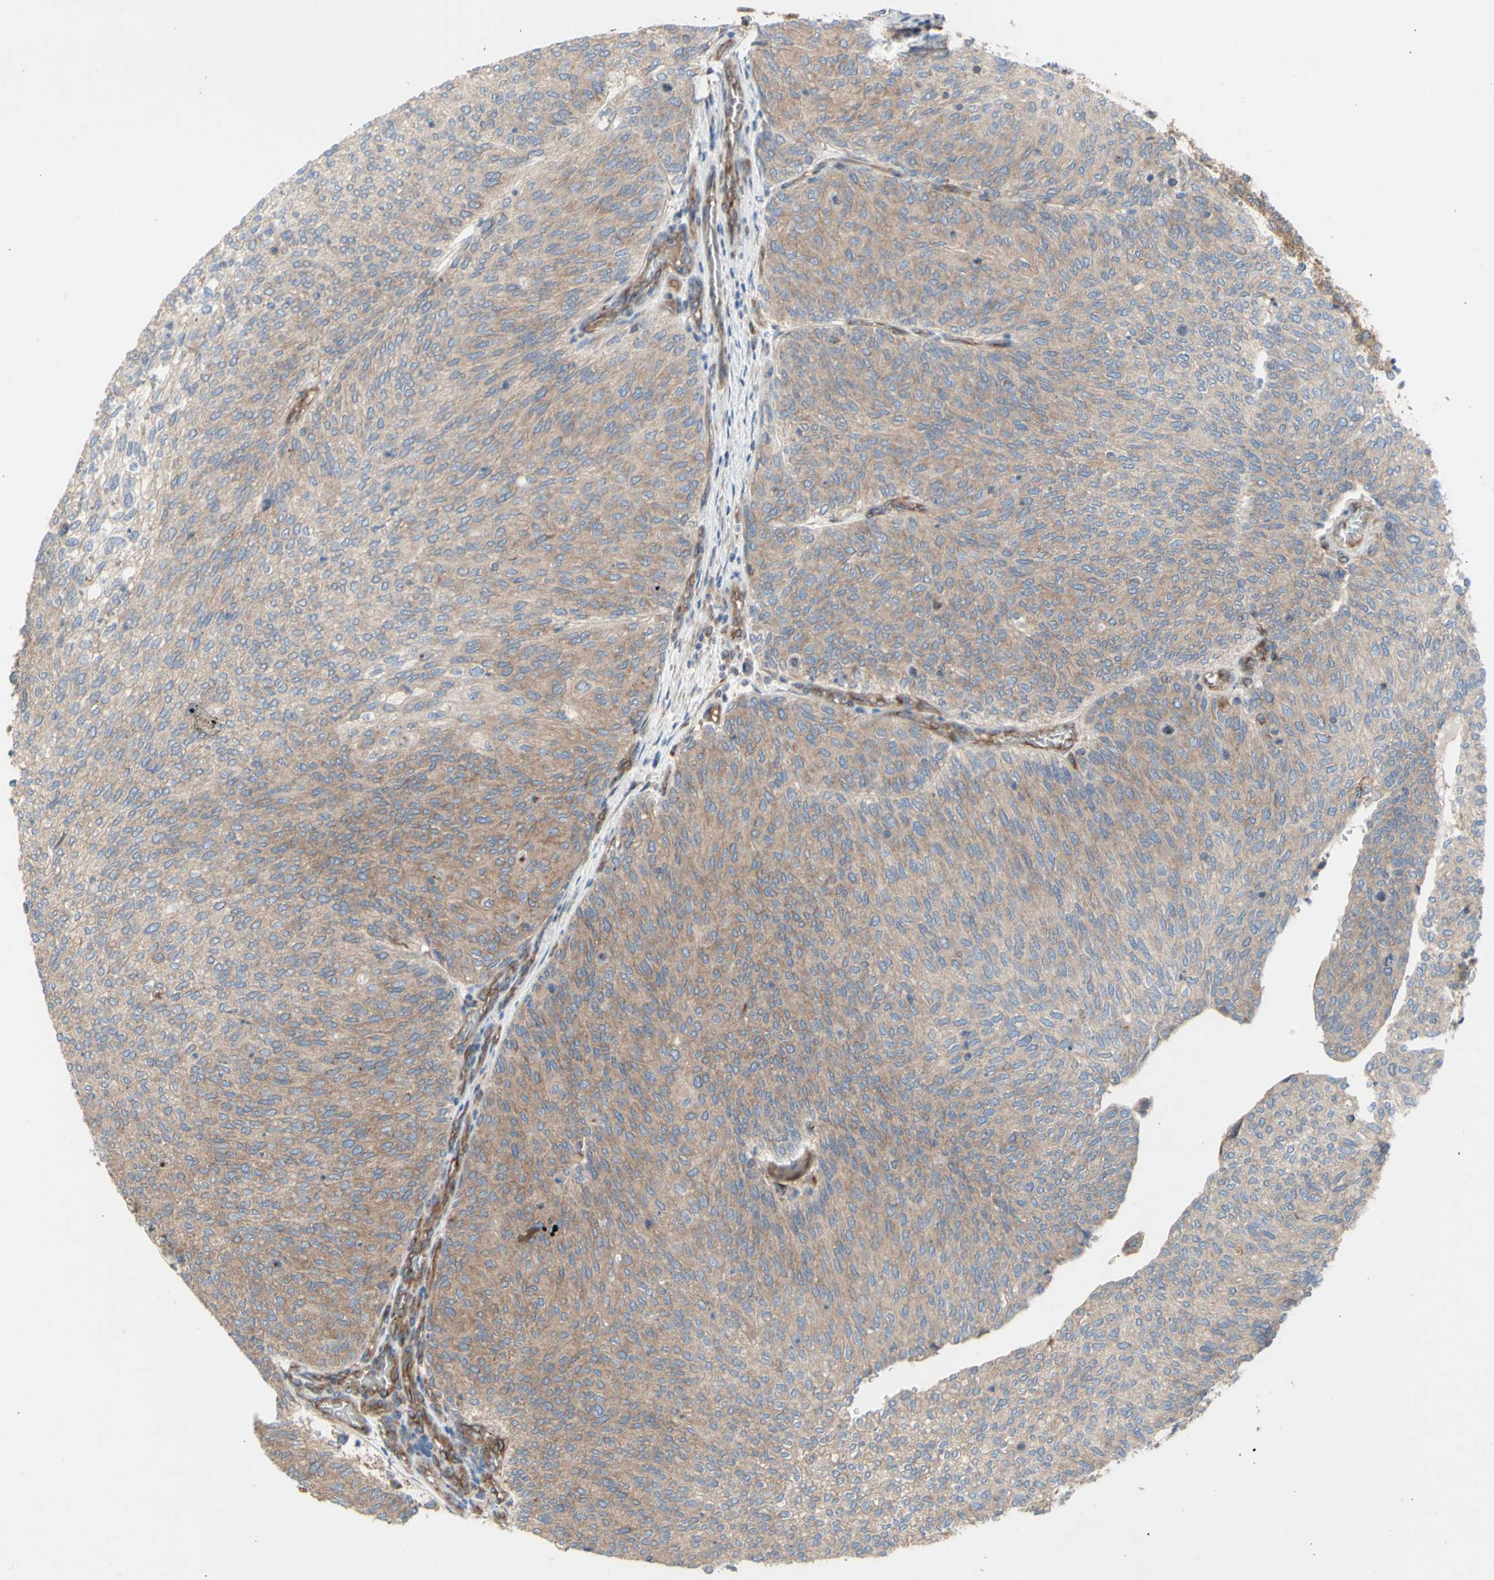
{"staining": {"intensity": "weak", "quantity": ">75%", "location": "cytoplasmic/membranous"}, "tissue": "urothelial cancer", "cell_type": "Tumor cells", "image_type": "cancer", "snomed": [{"axis": "morphology", "description": "Urothelial carcinoma, Low grade"}, {"axis": "topography", "description": "Urinary bladder"}], "caption": "The photomicrograph reveals staining of low-grade urothelial carcinoma, revealing weak cytoplasmic/membranous protein staining (brown color) within tumor cells.", "gene": "KLC1", "patient": {"sex": "female", "age": 79}}